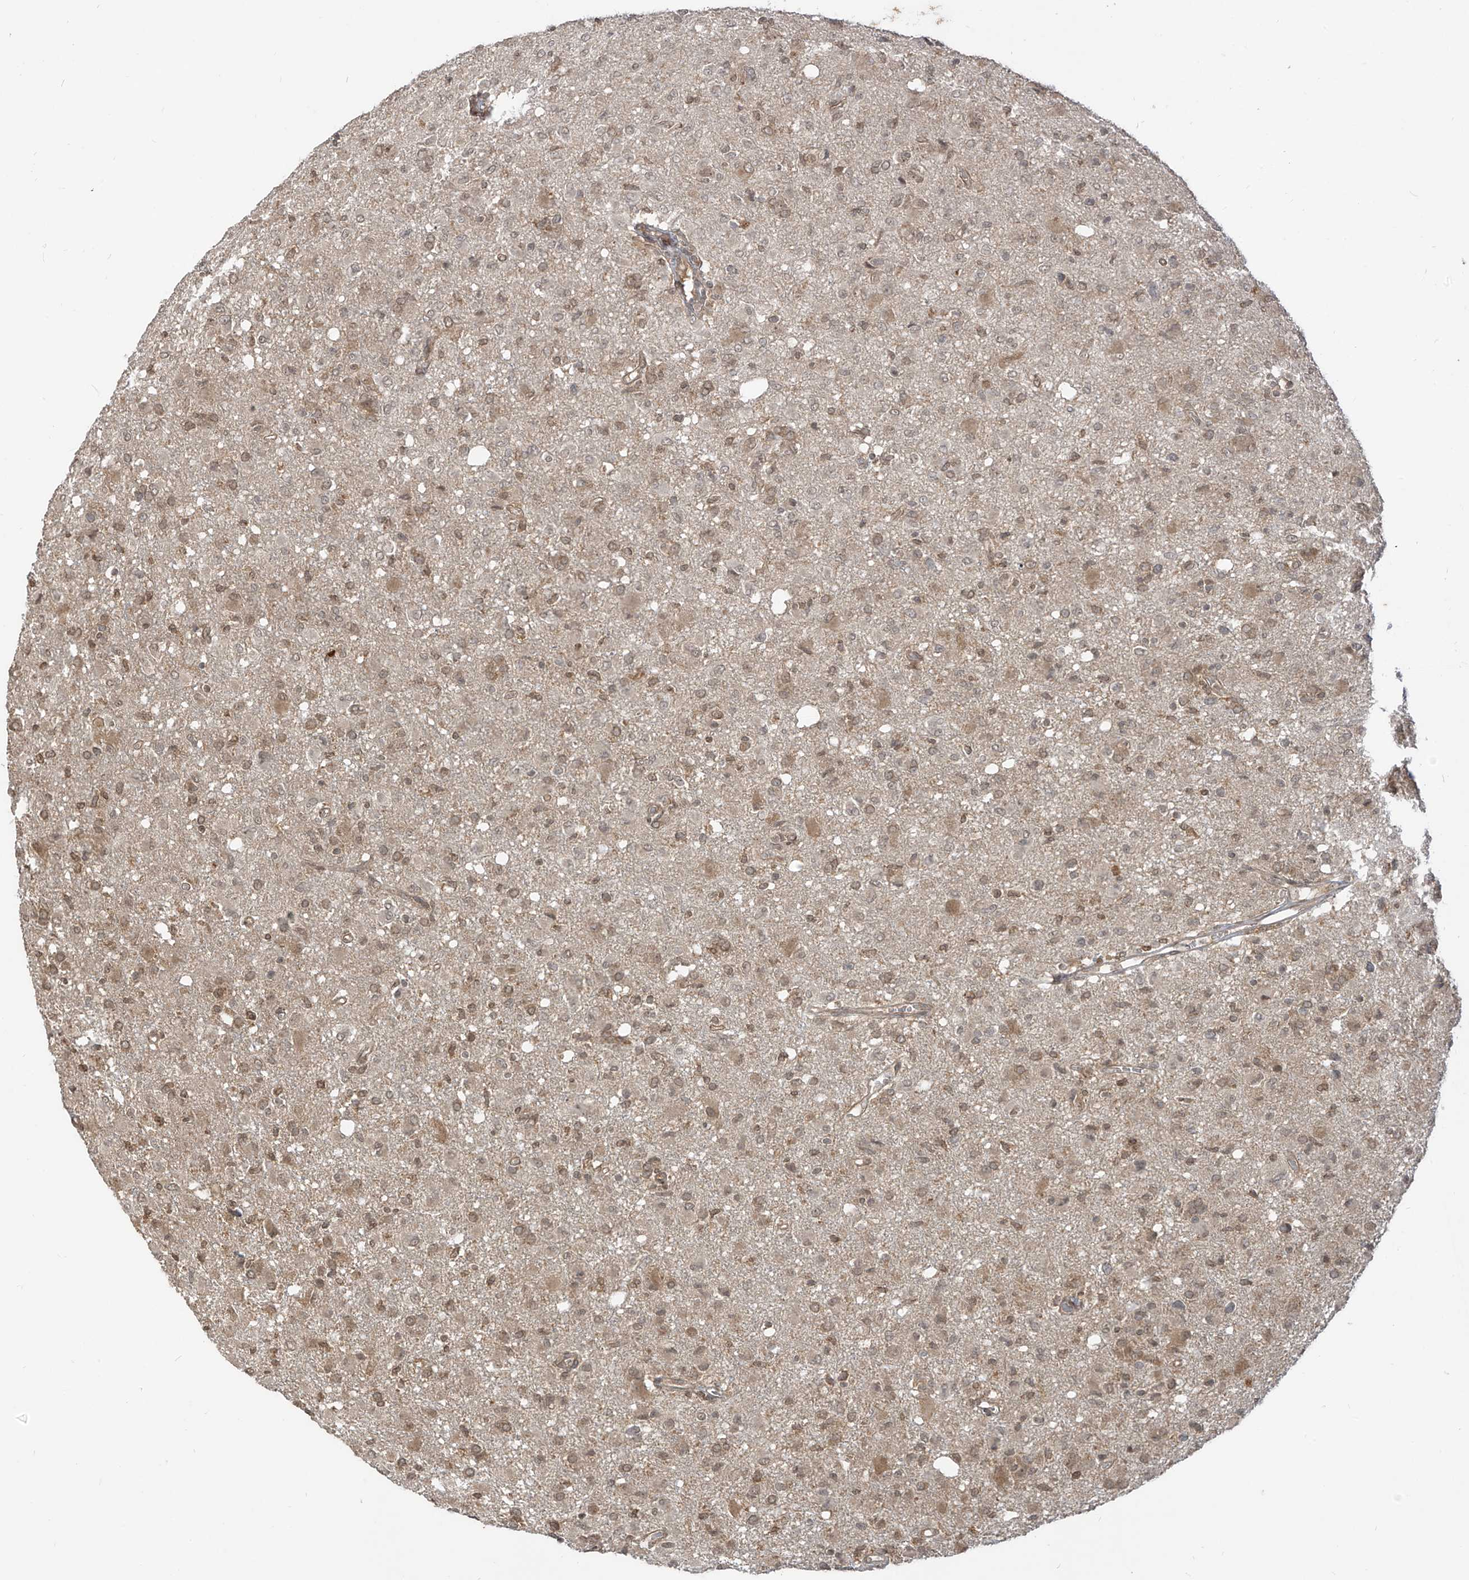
{"staining": {"intensity": "moderate", "quantity": ">75%", "location": "cytoplasmic/membranous,nuclear"}, "tissue": "glioma", "cell_type": "Tumor cells", "image_type": "cancer", "snomed": [{"axis": "morphology", "description": "Glioma, malignant, High grade"}, {"axis": "topography", "description": "Brain"}], "caption": "Immunohistochemical staining of human glioma displays moderate cytoplasmic/membranous and nuclear protein positivity in about >75% of tumor cells.", "gene": "LCOR", "patient": {"sex": "female", "age": 57}}